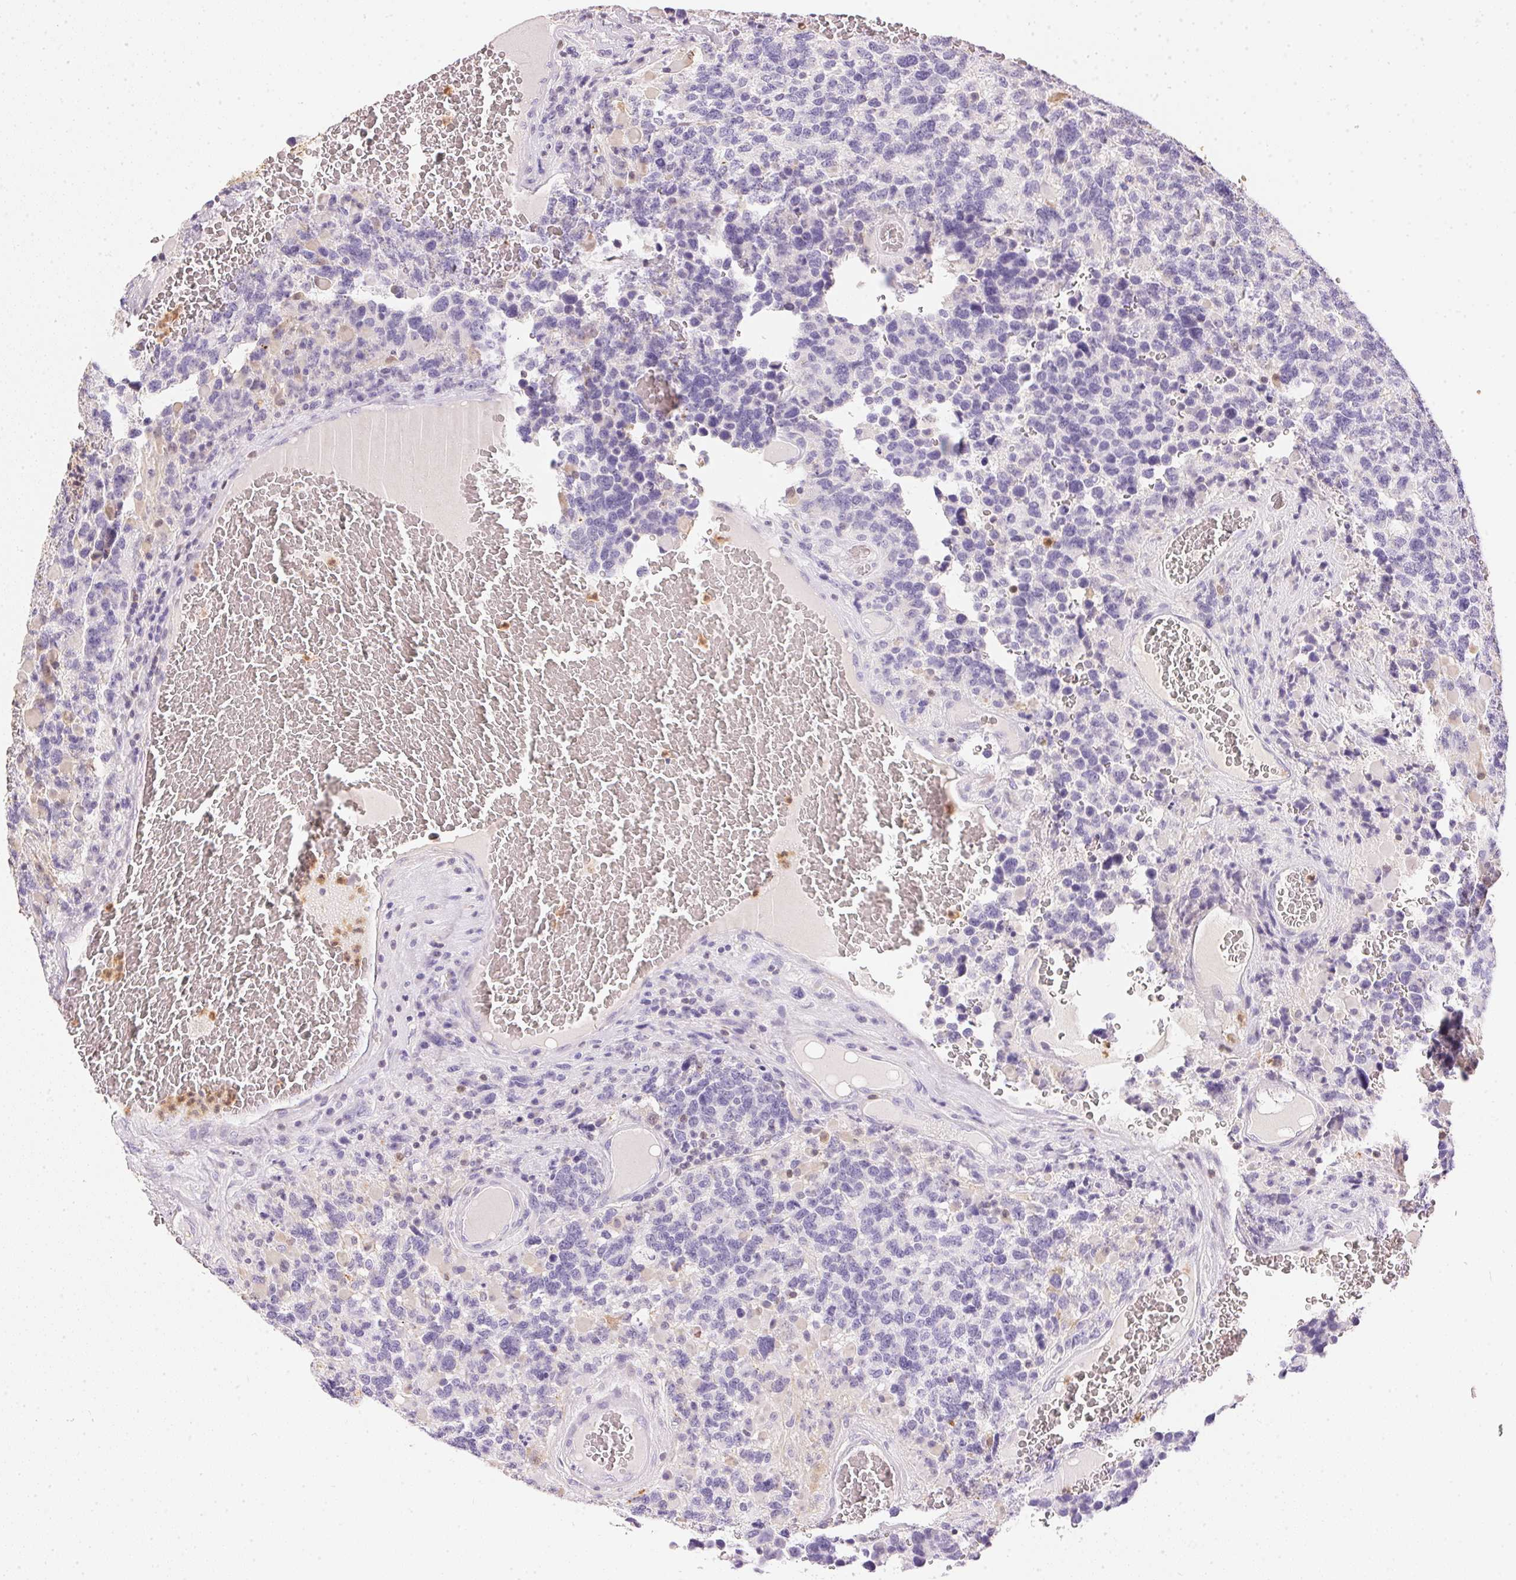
{"staining": {"intensity": "negative", "quantity": "none", "location": "none"}, "tissue": "glioma", "cell_type": "Tumor cells", "image_type": "cancer", "snomed": [{"axis": "morphology", "description": "Glioma, malignant, High grade"}, {"axis": "topography", "description": "Brain"}], "caption": "Image shows no significant protein expression in tumor cells of glioma.", "gene": "S100A3", "patient": {"sex": "female", "age": 40}}